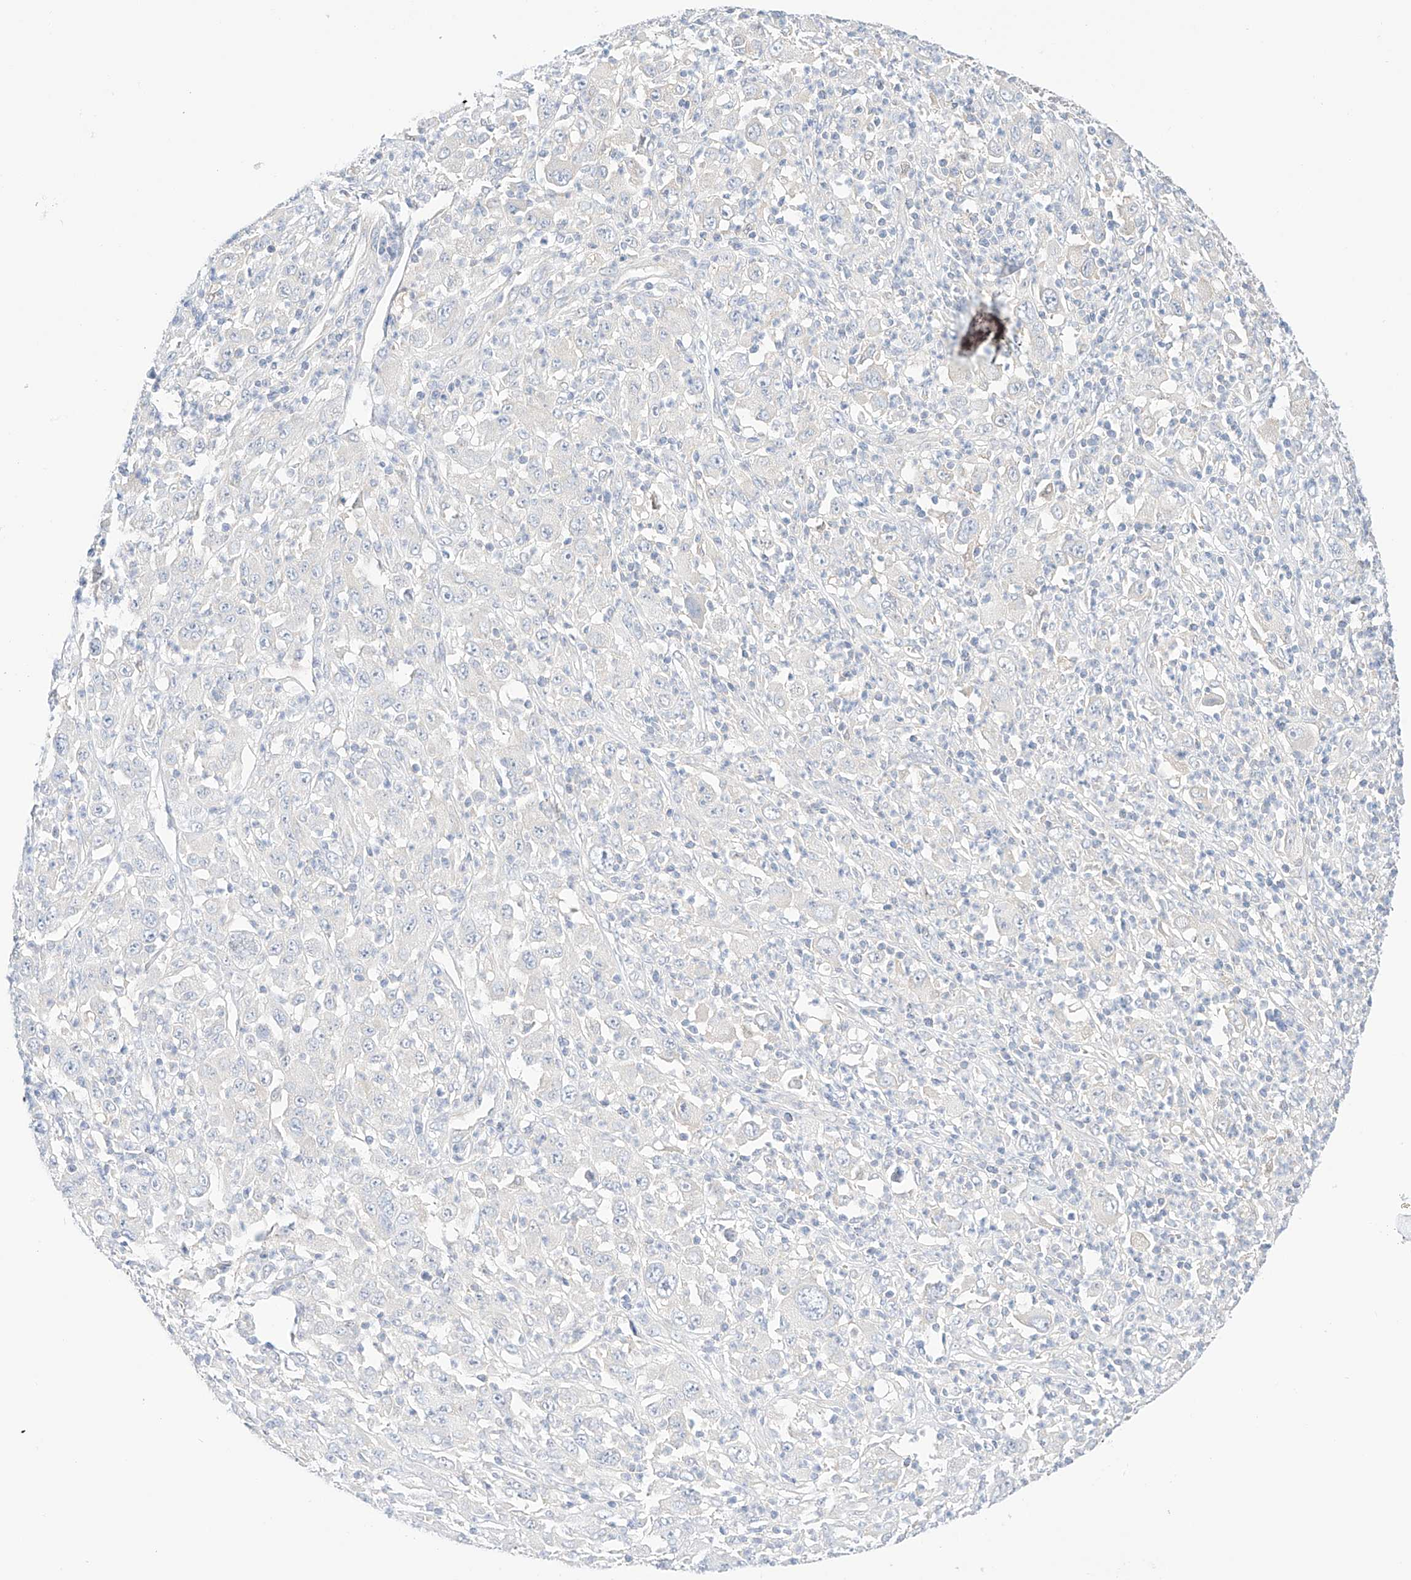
{"staining": {"intensity": "negative", "quantity": "none", "location": "none"}, "tissue": "melanoma", "cell_type": "Tumor cells", "image_type": "cancer", "snomed": [{"axis": "morphology", "description": "Malignant melanoma, Metastatic site"}, {"axis": "topography", "description": "Skin"}], "caption": "A high-resolution histopathology image shows IHC staining of malignant melanoma (metastatic site), which shows no significant staining in tumor cells.", "gene": "PGGT1B", "patient": {"sex": "female", "age": 56}}